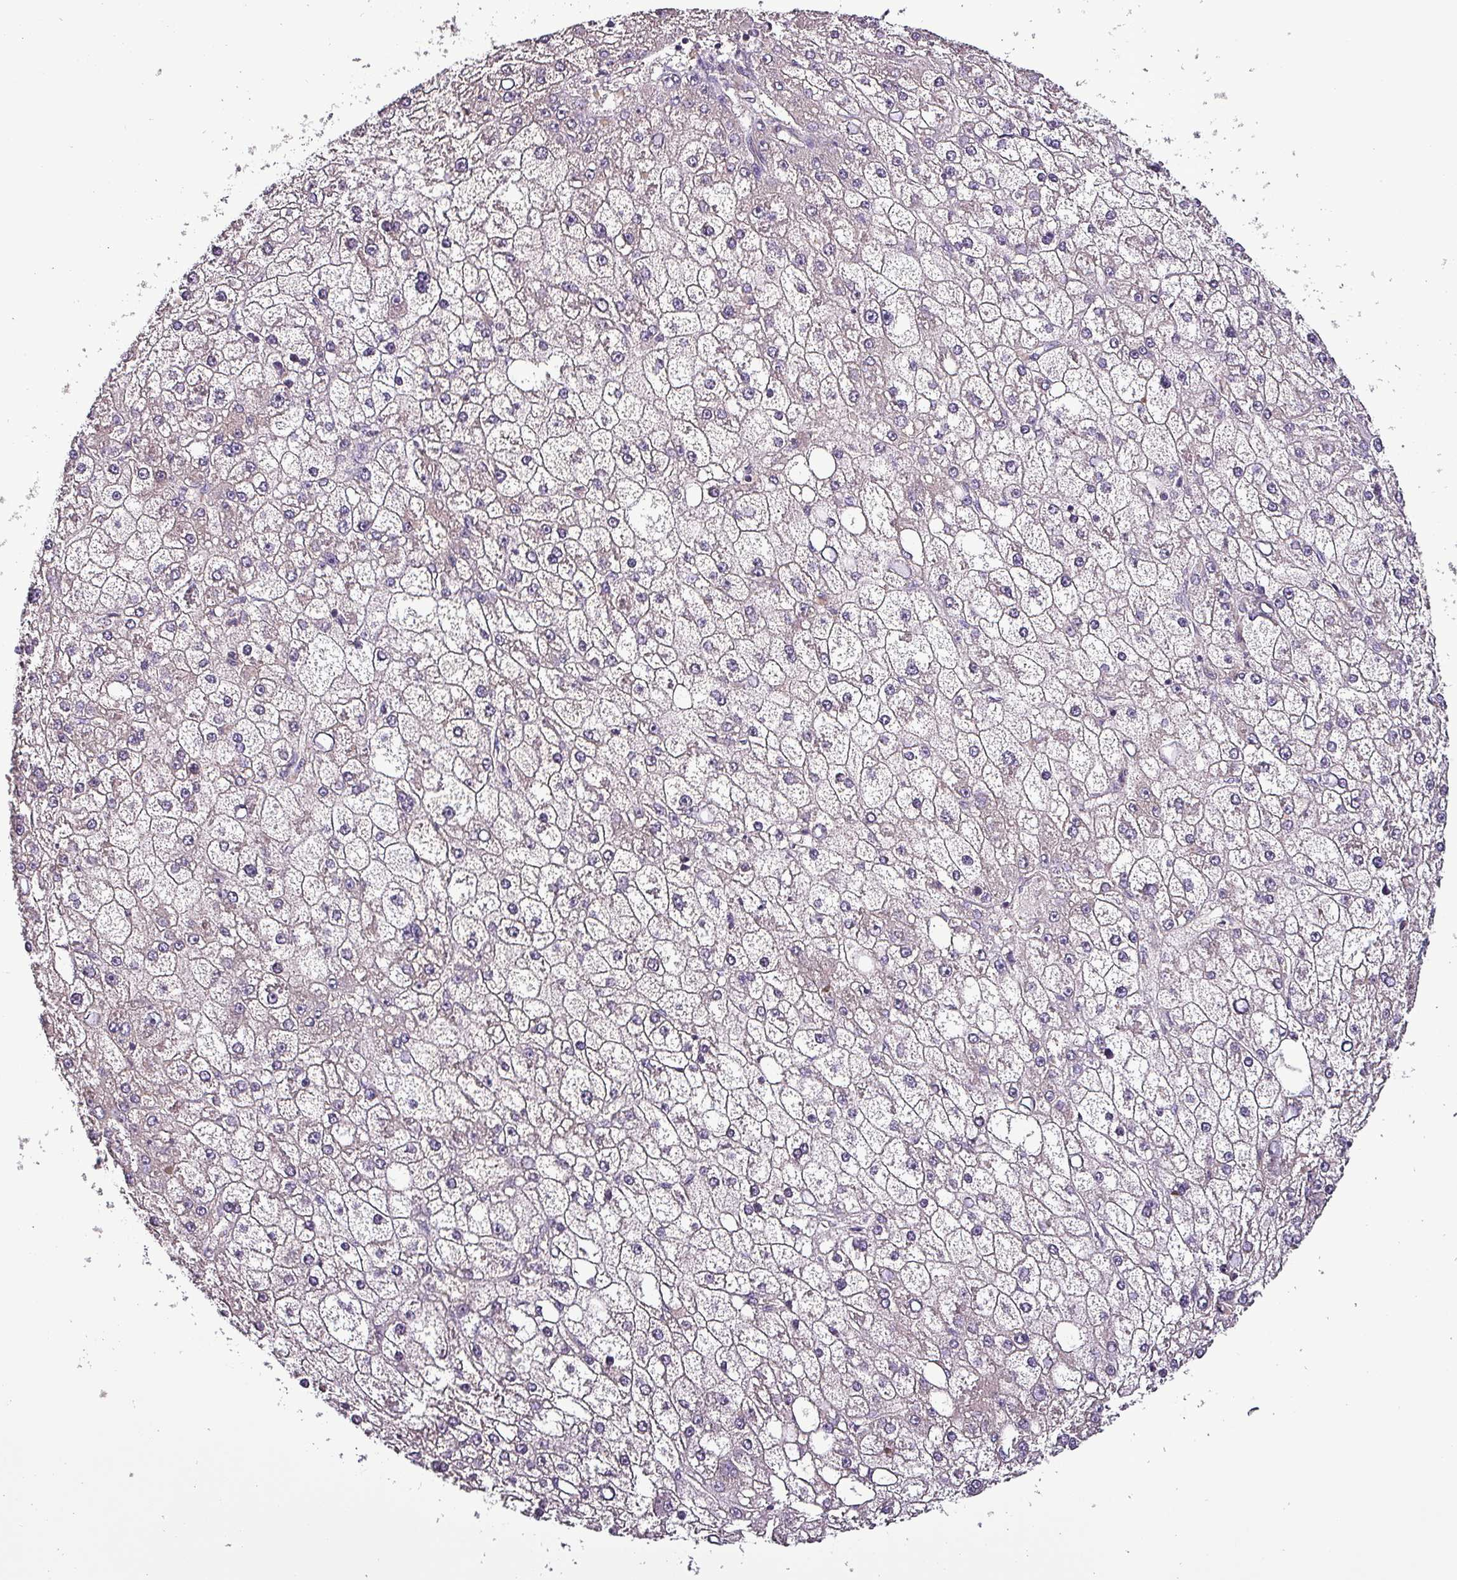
{"staining": {"intensity": "negative", "quantity": "none", "location": "none"}, "tissue": "liver cancer", "cell_type": "Tumor cells", "image_type": "cancer", "snomed": [{"axis": "morphology", "description": "Carcinoma, Hepatocellular, NOS"}, {"axis": "topography", "description": "Liver"}], "caption": "Human liver hepatocellular carcinoma stained for a protein using immunohistochemistry (IHC) exhibits no staining in tumor cells.", "gene": "PAFAH1B2", "patient": {"sex": "male", "age": 67}}